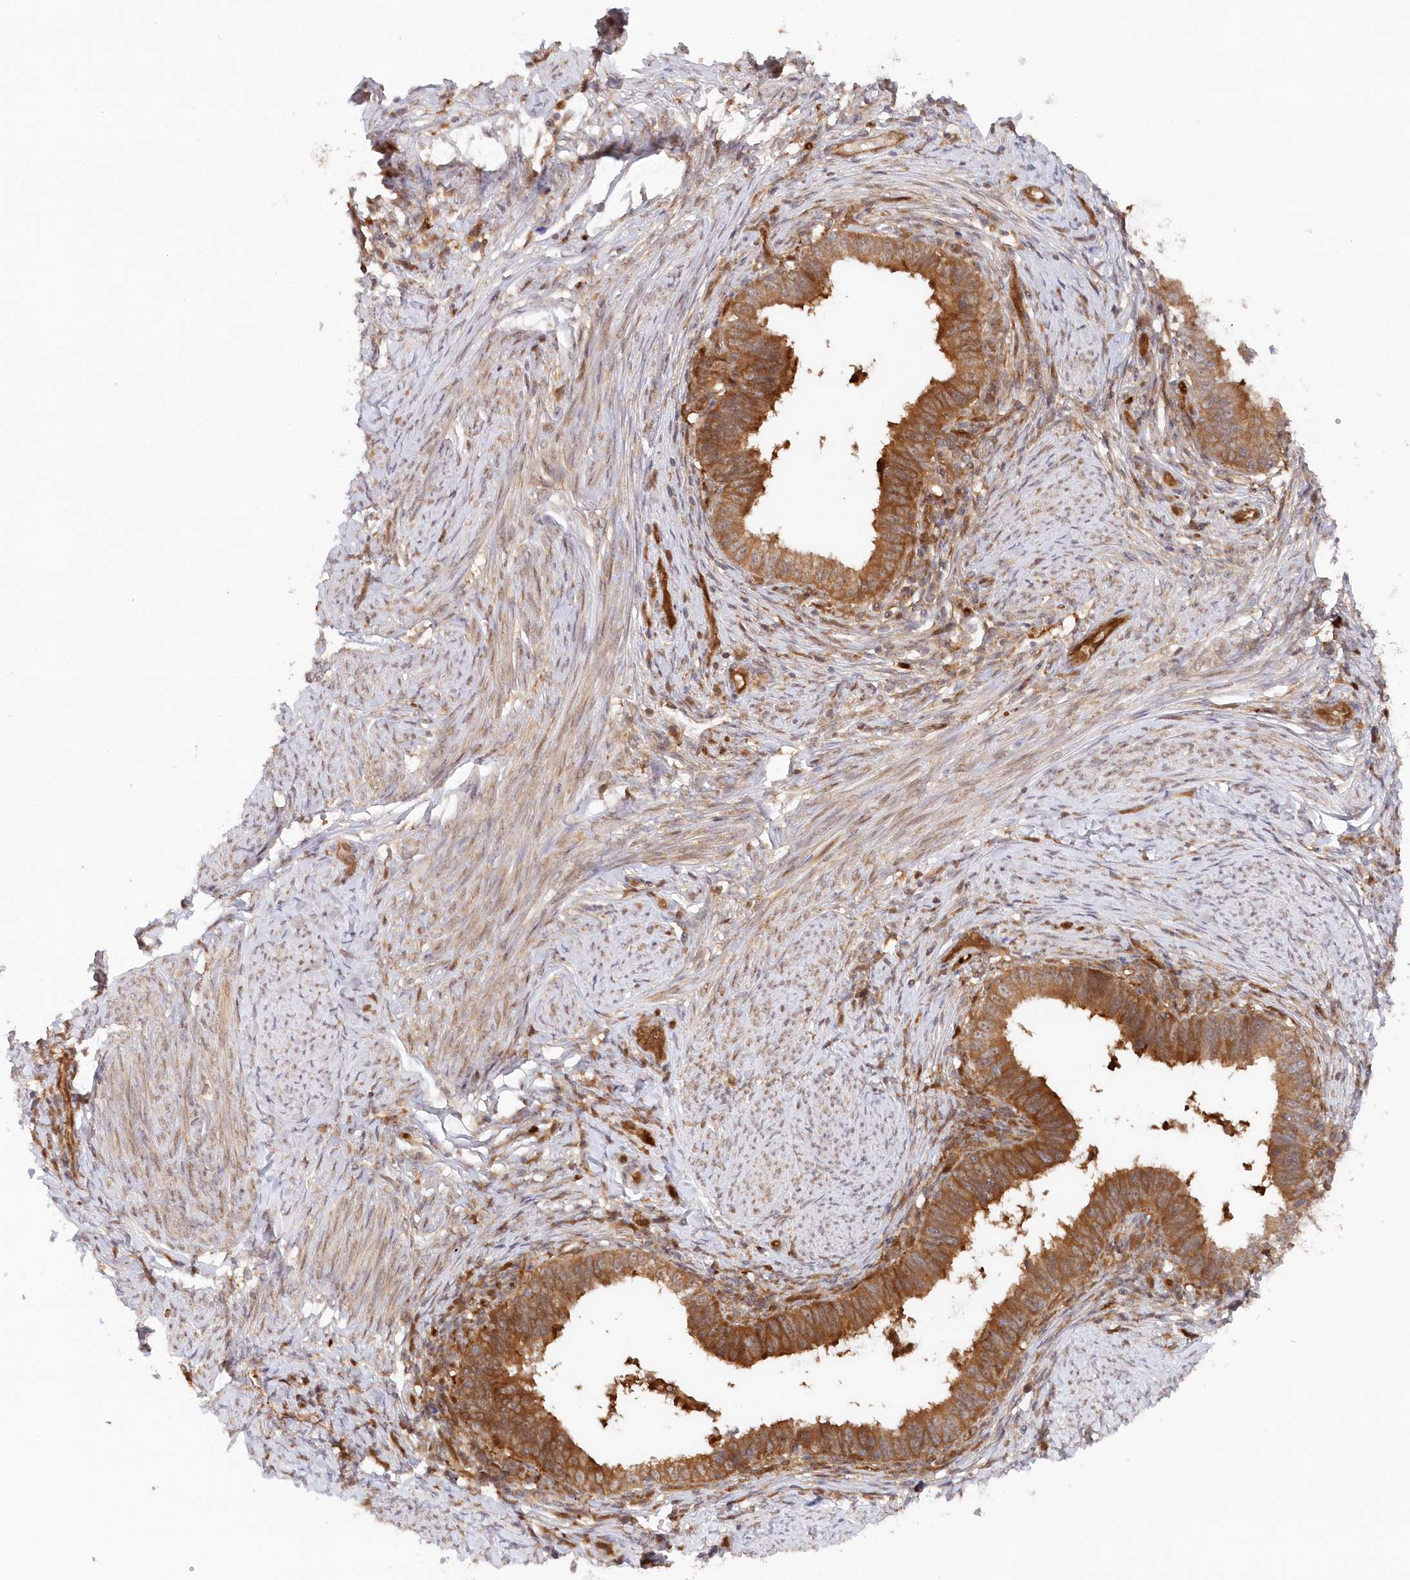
{"staining": {"intensity": "moderate", "quantity": ">75%", "location": "cytoplasmic/membranous"}, "tissue": "cervical cancer", "cell_type": "Tumor cells", "image_type": "cancer", "snomed": [{"axis": "morphology", "description": "Adenocarcinoma, NOS"}, {"axis": "topography", "description": "Cervix"}], "caption": "A photomicrograph of human cervical cancer (adenocarcinoma) stained for a protein shows moderate cytoplasmic/membranous brown staining in tumor cells. (Brightfield microscopy of DAB IHC at high magnification).", "gene": "GBE1", "patient": {"sex": "female", "age": 36}}